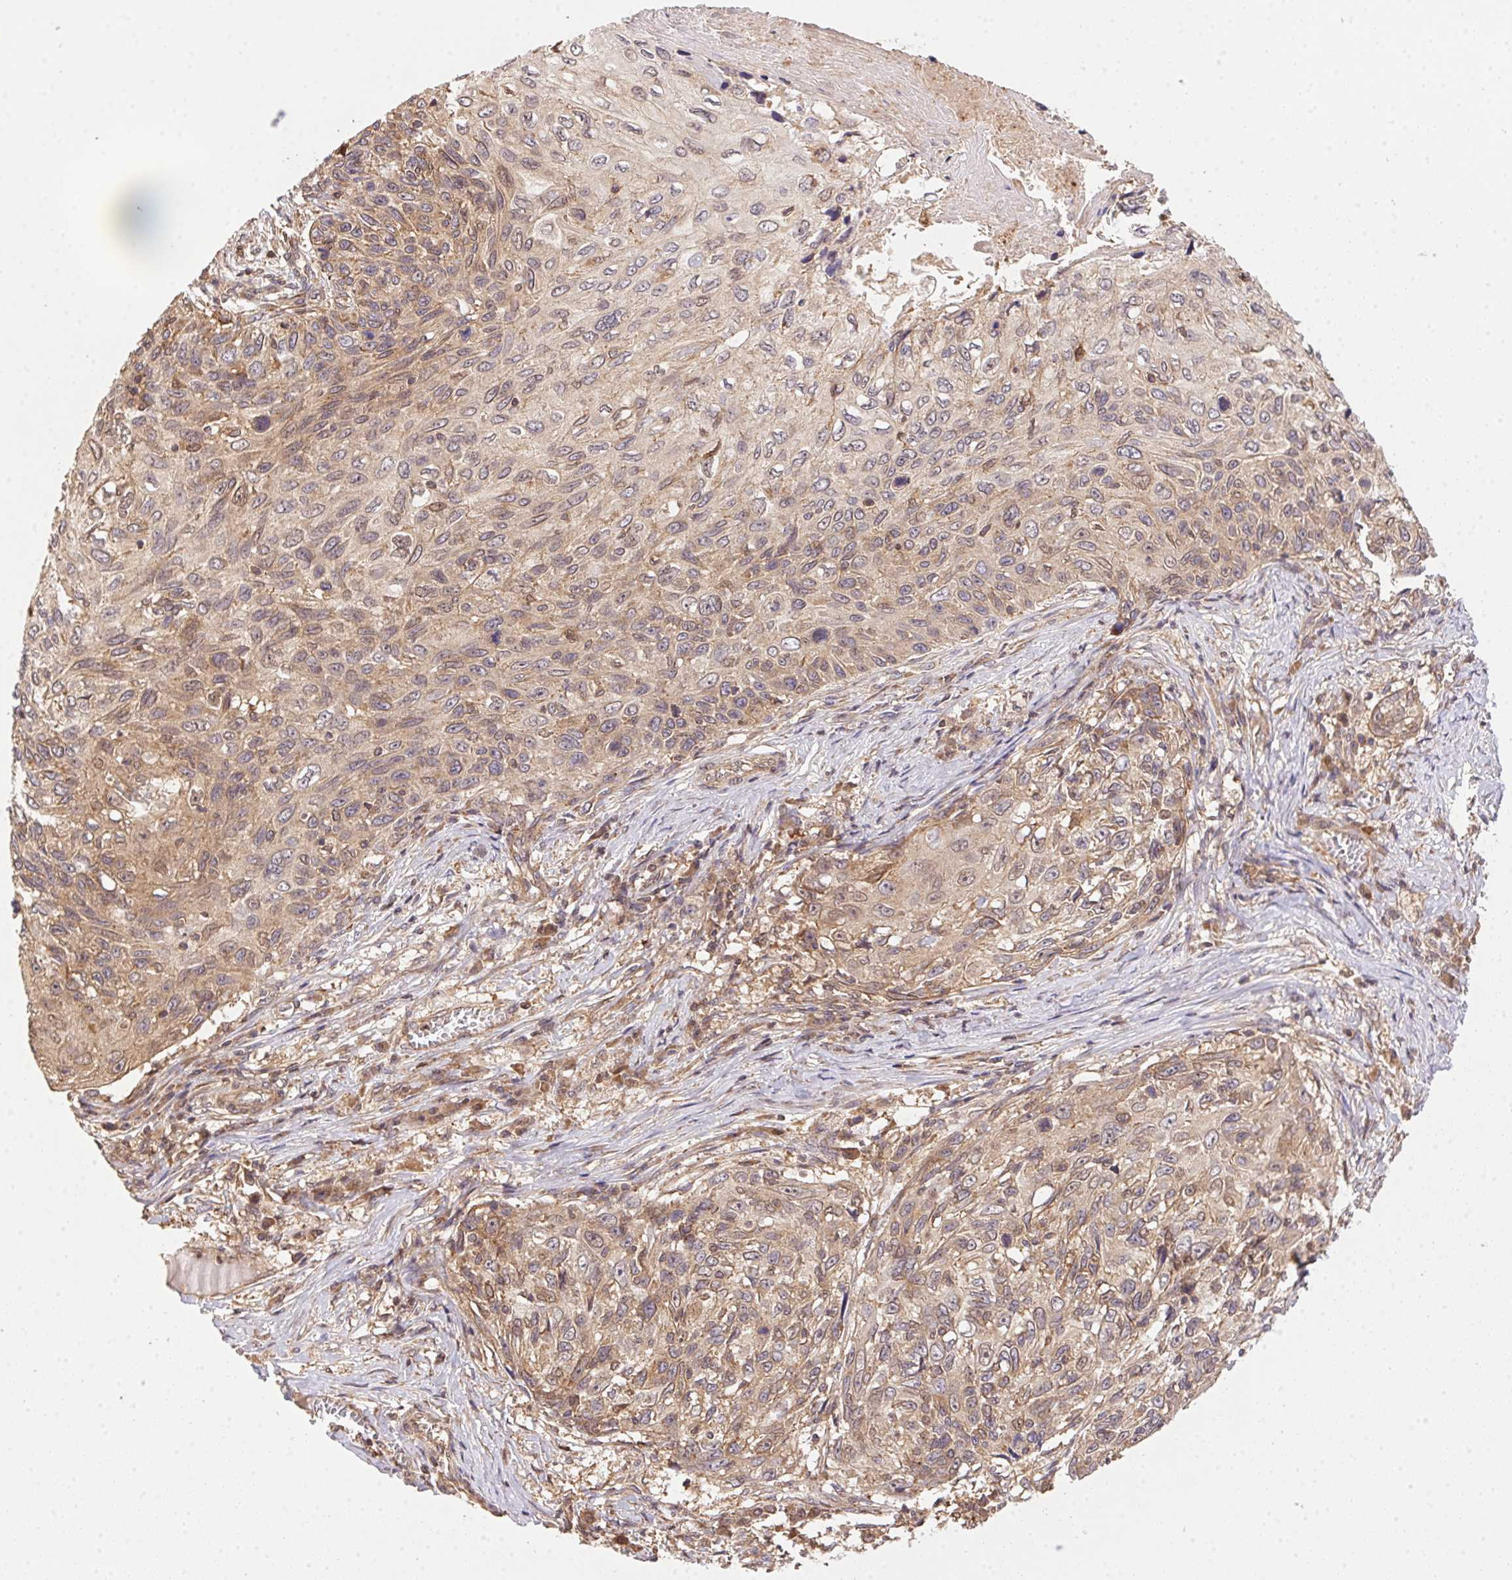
{"staining": {"intensity": "weak", "quantity": "25%-75%", "location": "cytoplasmic/membranous"}, "tissue": "skin cancer", "cell_type": "Tumor cells", "image_type": "cancer", "snomed": [{"axis": "morphology", "description": "Squamous cell carcinoma, NOS"}, {"axis": "topography", "description": "Skin"}], "caption": "A brown stain shows weak cytoplasmic/membranous positivity of a protein in human skin cancer tumor cells.", "gene": "MEX3D", "patient": {"sex": "male", "age": 92}}